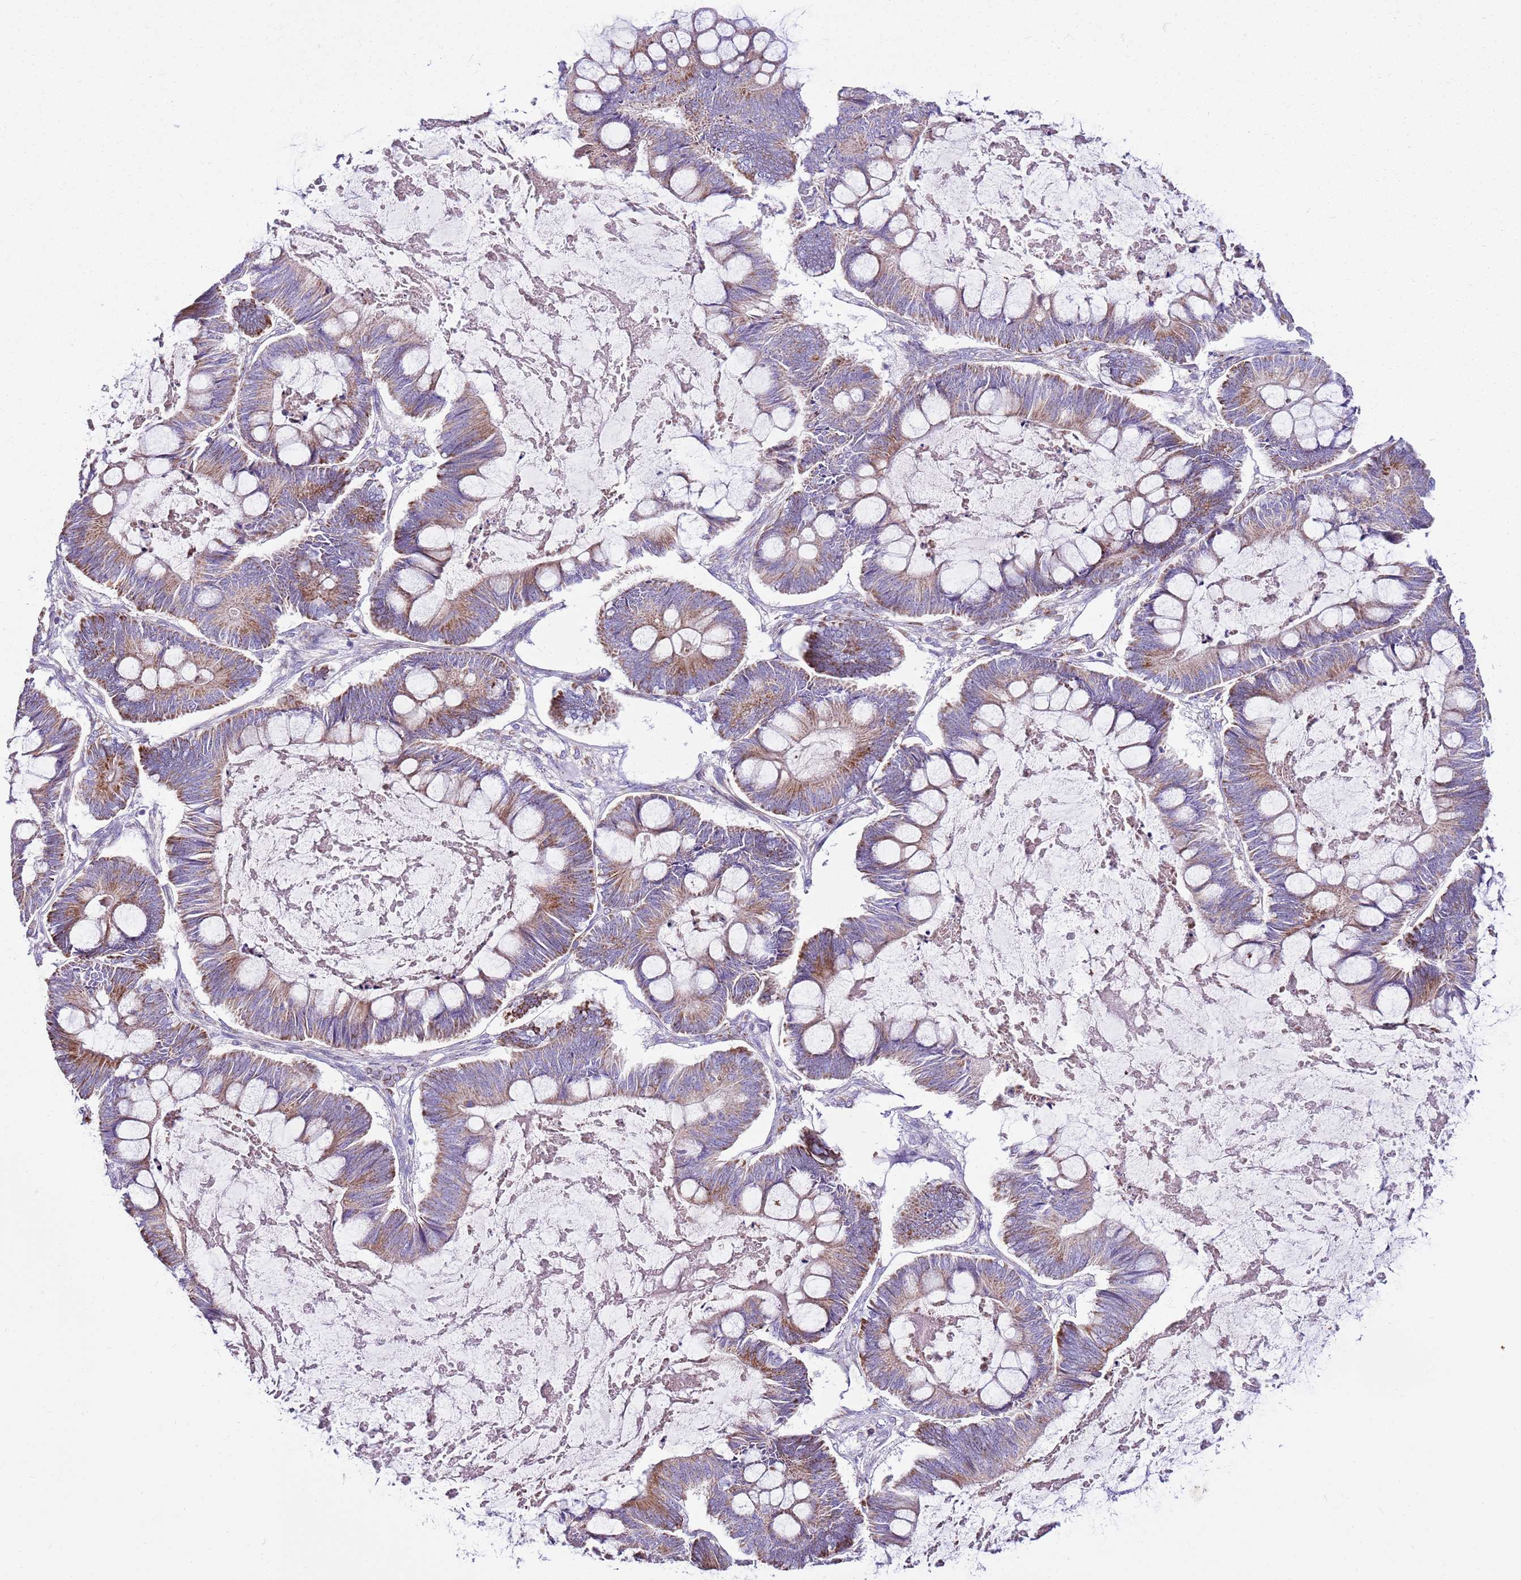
{"staining": {"intensity": "strong", "quantity": "25%-75%", "location": "cytoplasmic/membranous"}, "tissue": "ovarian cancer", "cell_type": "Tumor cells", "image_type": "cancer", "snomed": [{"axis": "morphology", "description": "Cystadenocarcinoma, mucinous, NOS"}, {"axis": "topography", "description": "Ovary"}], "caption": "The micrograph reveals a brown stain indicating the presence of a protein in the cytoplasmic/membranous of tumor cells in ovarian cancer. Ihc stains the protein in brown and the nuclei are stained blue.", "gene": "HECTD4", "patient": {"sex": "female", "age": 61}}